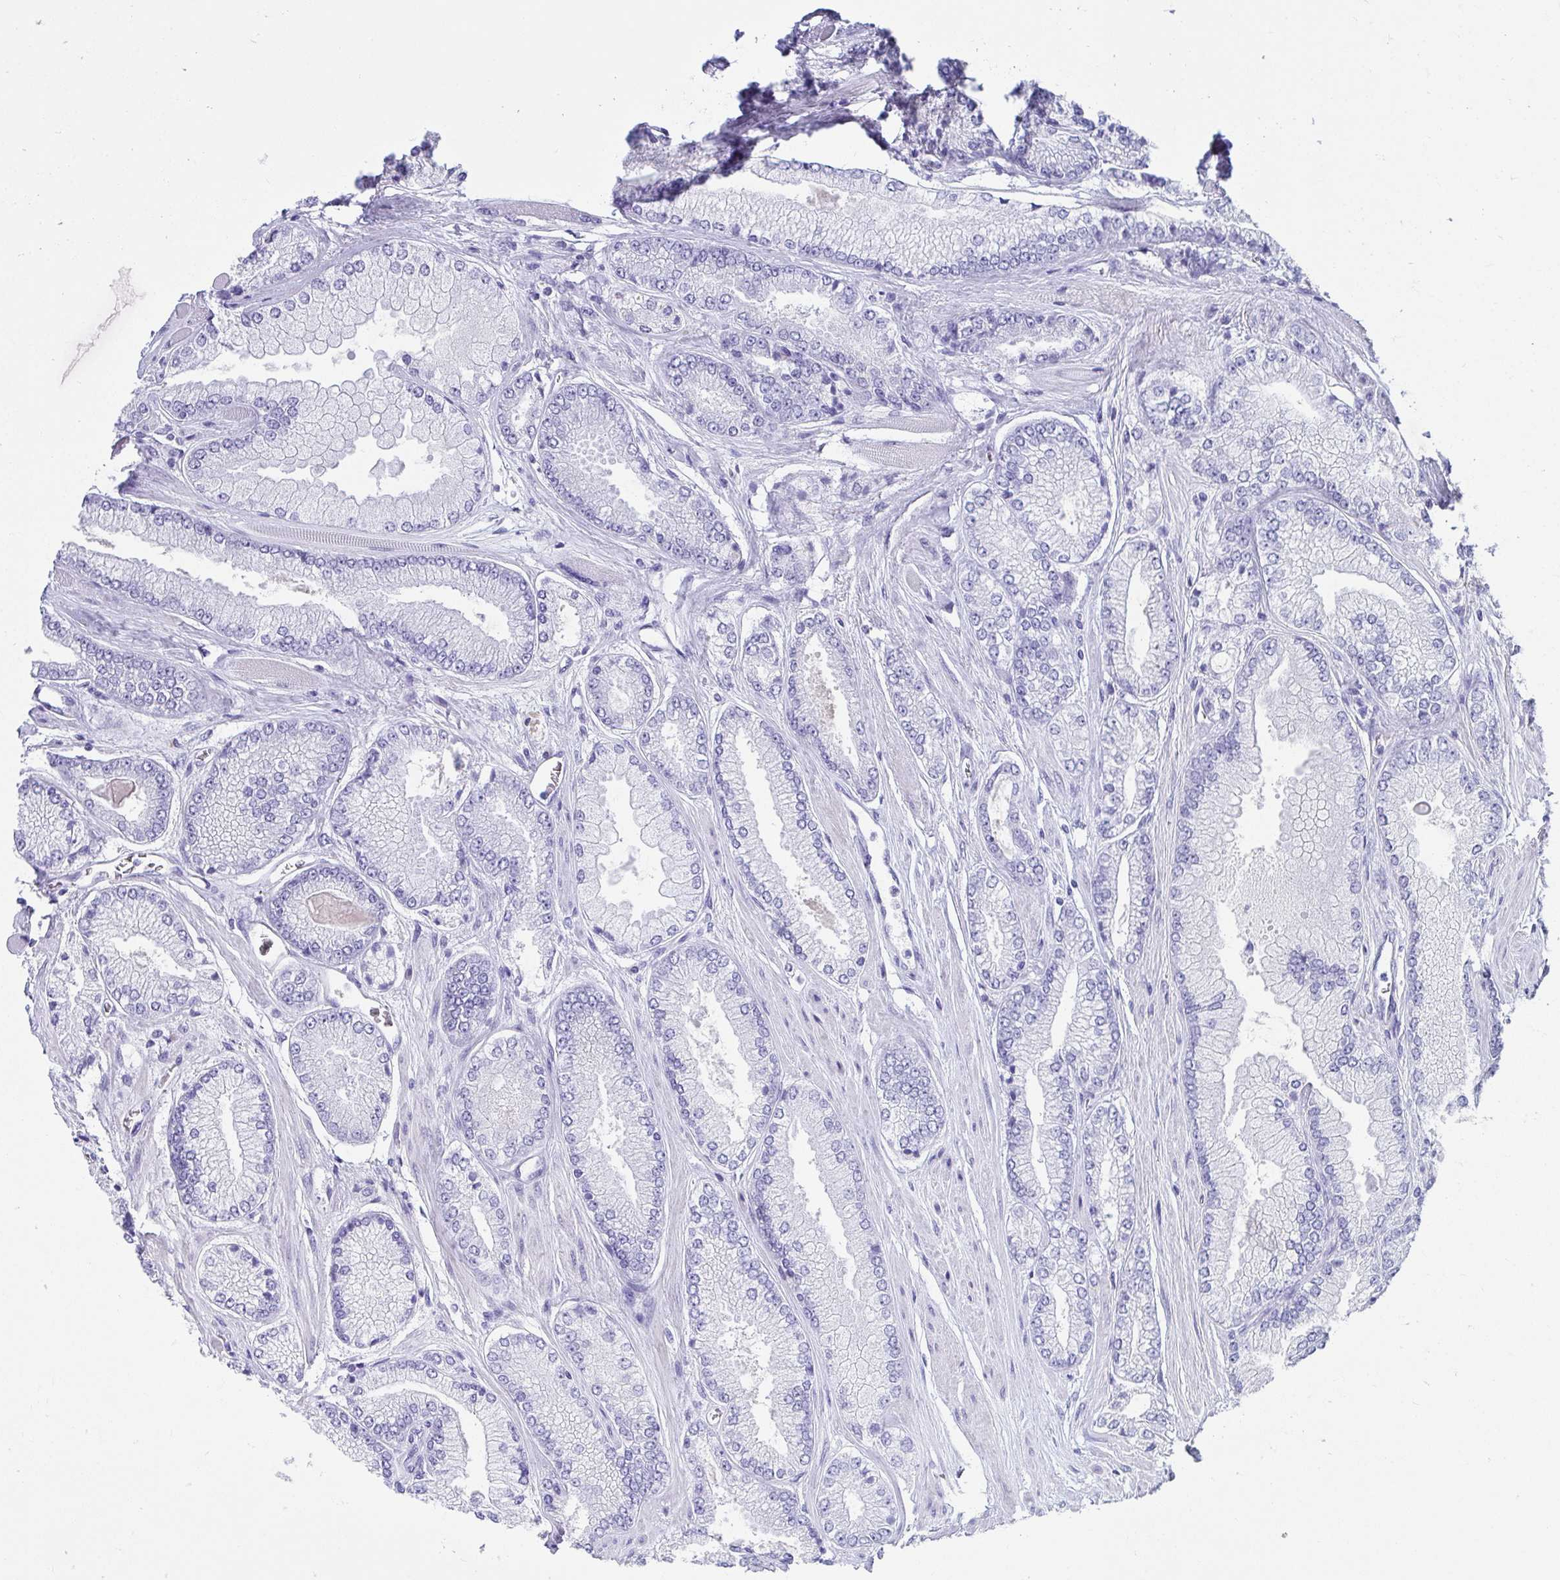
{"staining": {"intensity": "negative", "quantity": "none", "location": "none"}, "tissue": "prostate cancer", "cell_type": "Tumor cells", "image_type": "cancer", "snomed": [{"axis": "morphology", "description": "Adenocarcinoma, Low grade"}, {"axis": "topography", "description": "Prostate"}], "caption": "Immunohistochemical staining of human prostate low-grade adenocarcinoma demonstrates no significant expression in tumor cells. Brightfield microscopy of IHC stained with DAB (brown) and hematoxylin (blue), captured at high magnification.", "gene": "SEC14L3", "patient": {"sex": "male", "age": 67}}